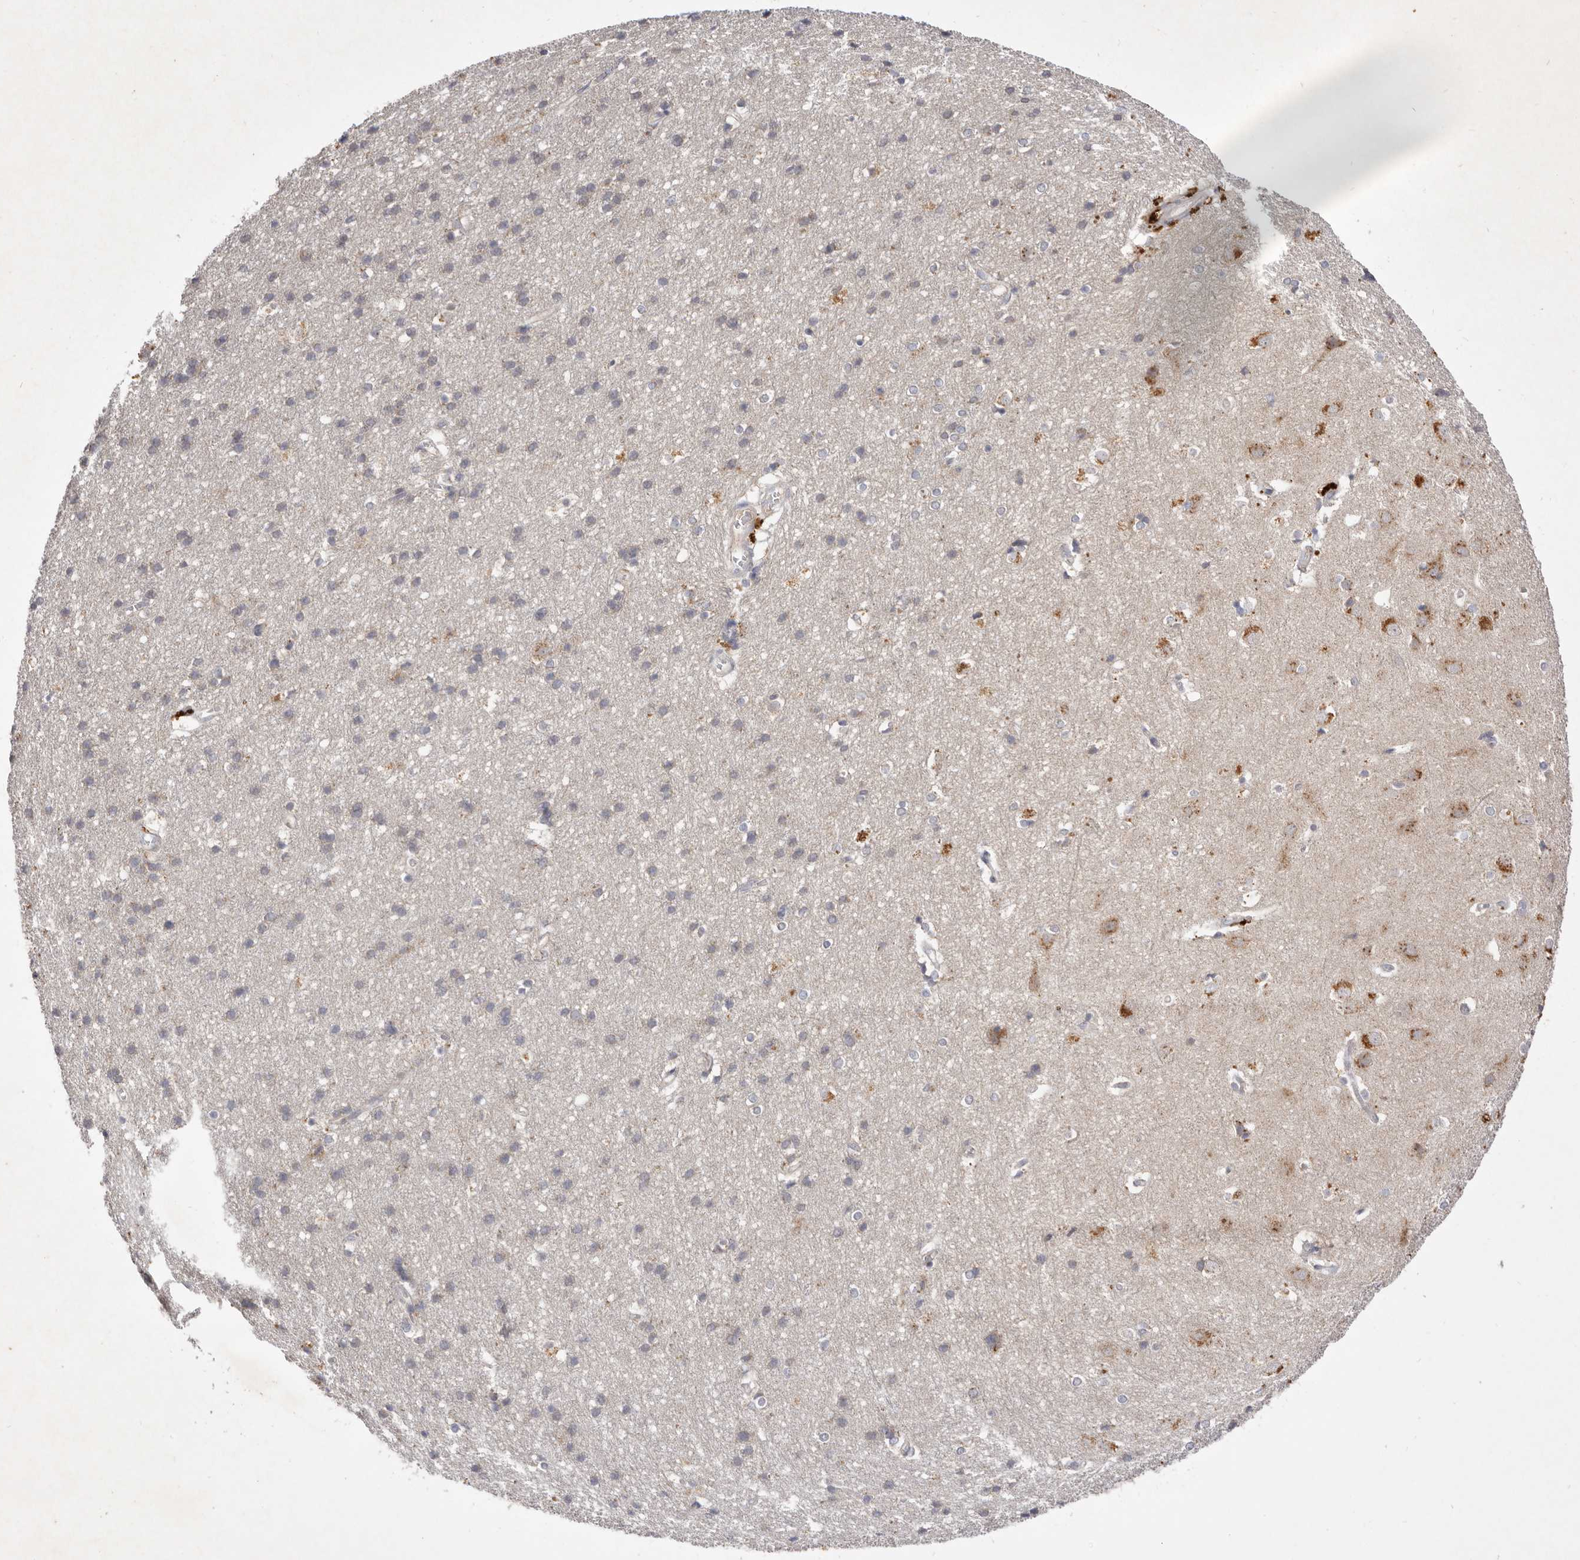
{"staining": {"intensity": "weak", "quantity": ">75%", "location": "cytoplasmic/membranous"}, "tissue": "cerebral cortex", "cell_type": "Endothelial cells", "image_type": "normal", "snomed": [{"axis": "morphology", "description": "Normal tissue, NOS"}, {"axis": "topography", "description": "Cerebral cortex"}], "caption": "Immunohistochemistry of unremarkable cerebral cortex demonstrates low levels of weak cytoplasmic/membranous staining in approximately >75% of endothelial cells.", "gene": "USP24", "patient": {"sex": "male", "age": 54}}